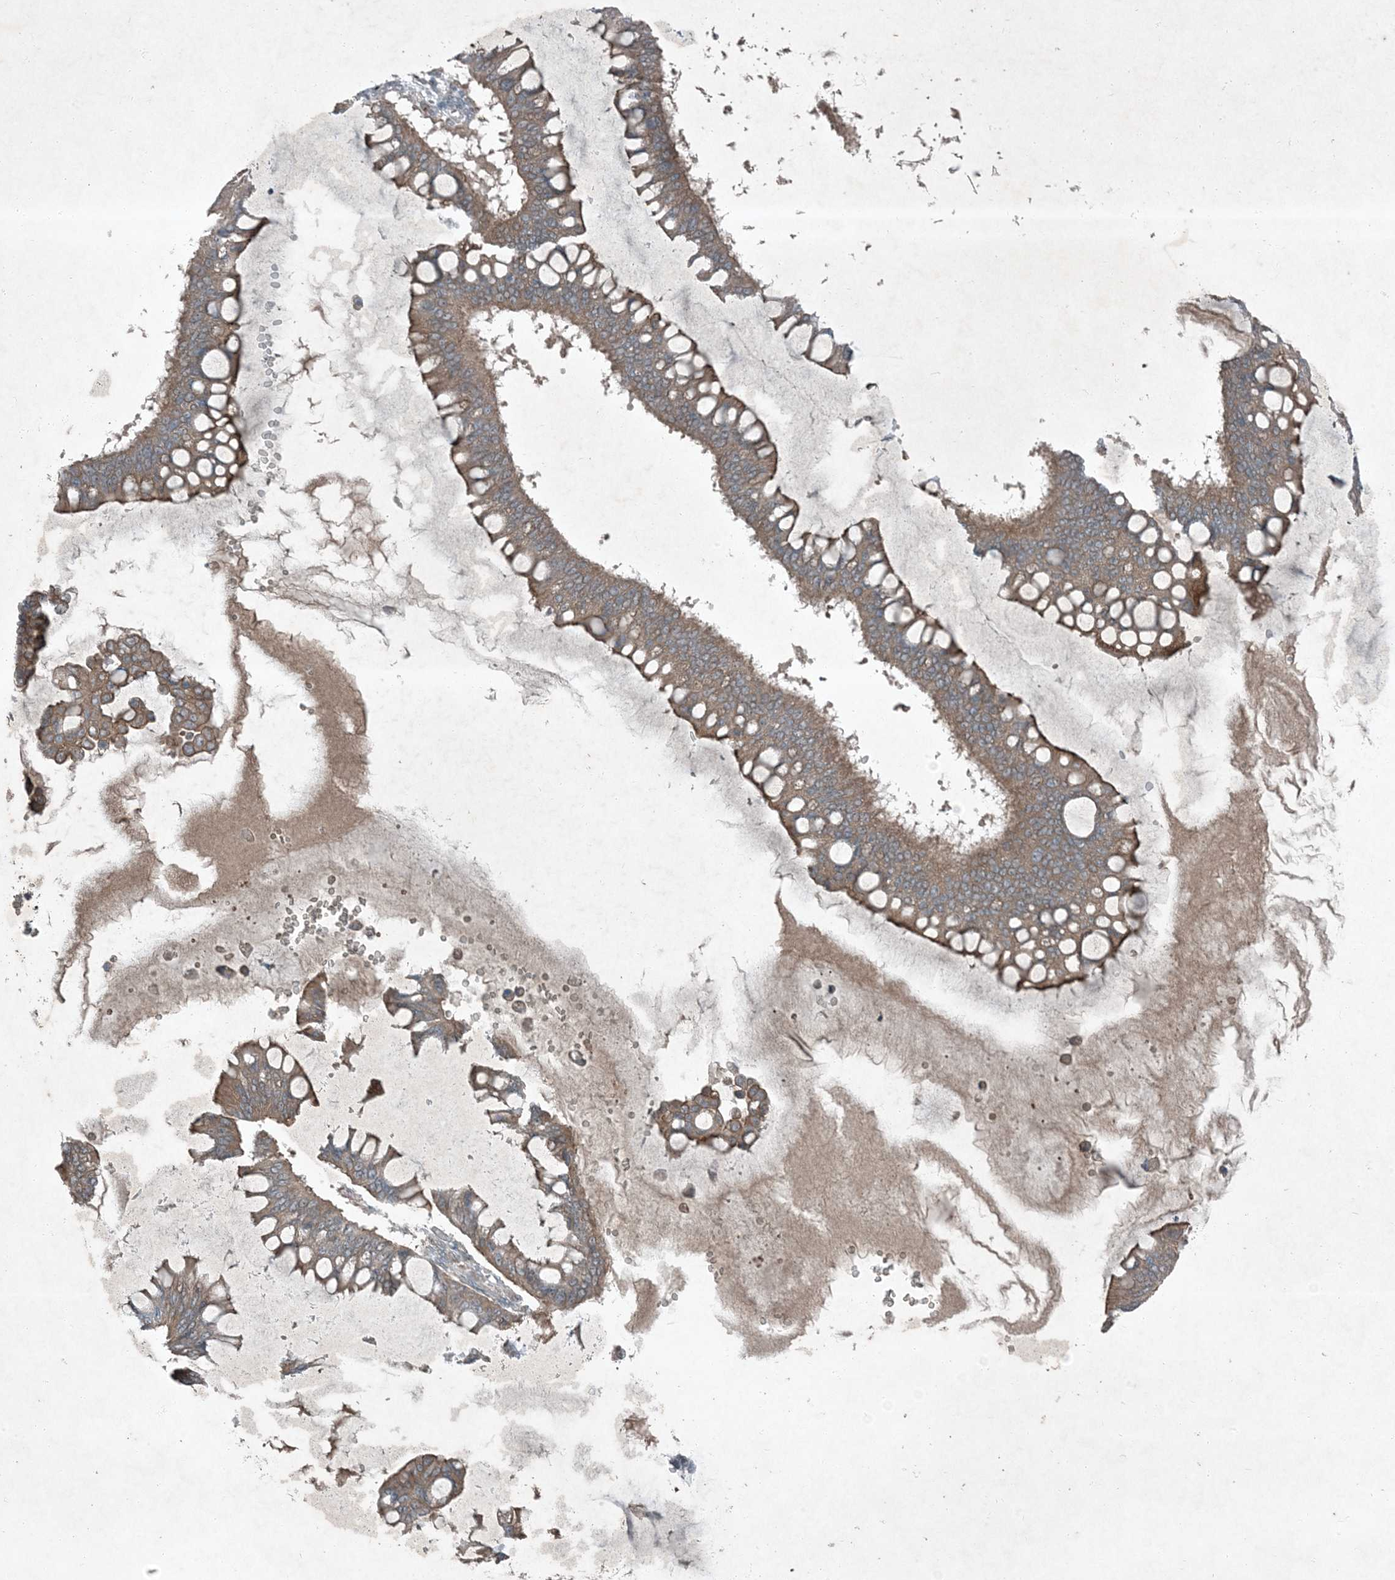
{"staining": {"intensity": "weak", "quantity": ">75%", "location": "cytoplasmic/membranous"}, "tissue": "ovarian cancer", "cell_type": "Tumor cells", "image_type": "cancer", "snomed": [{"axis": "morphology", "description": "Cystadenocarcinoma, mucinous, NOS"}, {"axis": "topography", "description": "Ovary"}], "caption": "Immunohistochemical staining of human ovarian mucinous cystadenocarcinoma shows low levels of weak cytoplasmic/membranous positivity in approximately >75% of tumor cells.", "gene": "MDN1", "patient": {"sex": "female", "age": 73}}